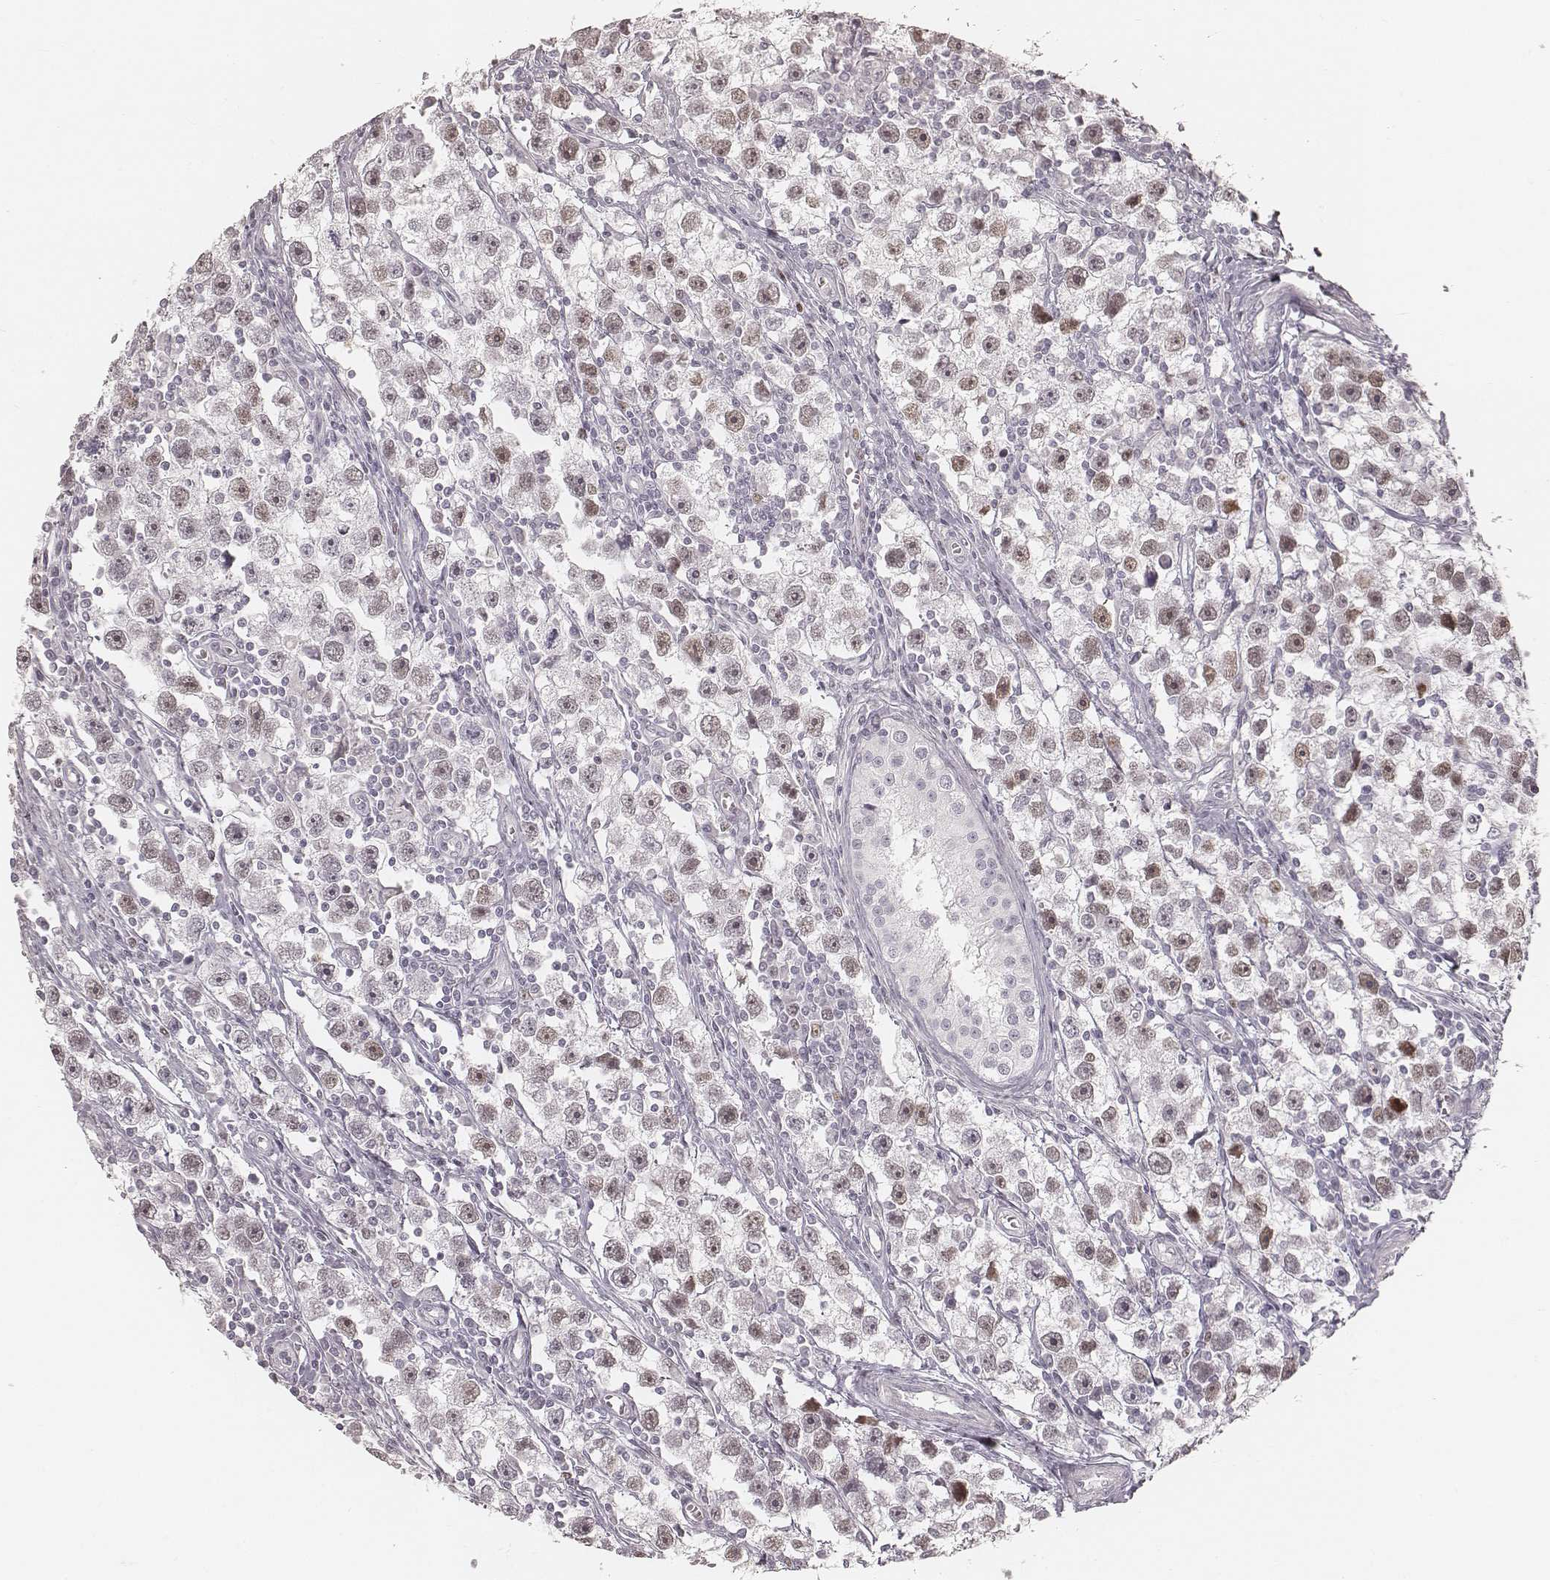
{"staining": {"intensity": "weak", "quantity": ">75%", "location": "nuclear"}, "tissue": "testis cancer", "cell_type": "Tumor cells", "image_type": "cancer", "snomed": [{"axis": "morphology", "description": "Seminoma, NOS"}, {"axis": "topography", "description": "Testis"}], "caption": "Approximately >75% of tumor cells in human testis cancer (seminoma) show weak nuclear protein staining as visualized by brown immunohistochemical staining.", "gene": "TEX37", "patient": {"sex": "male", "age": 30}}